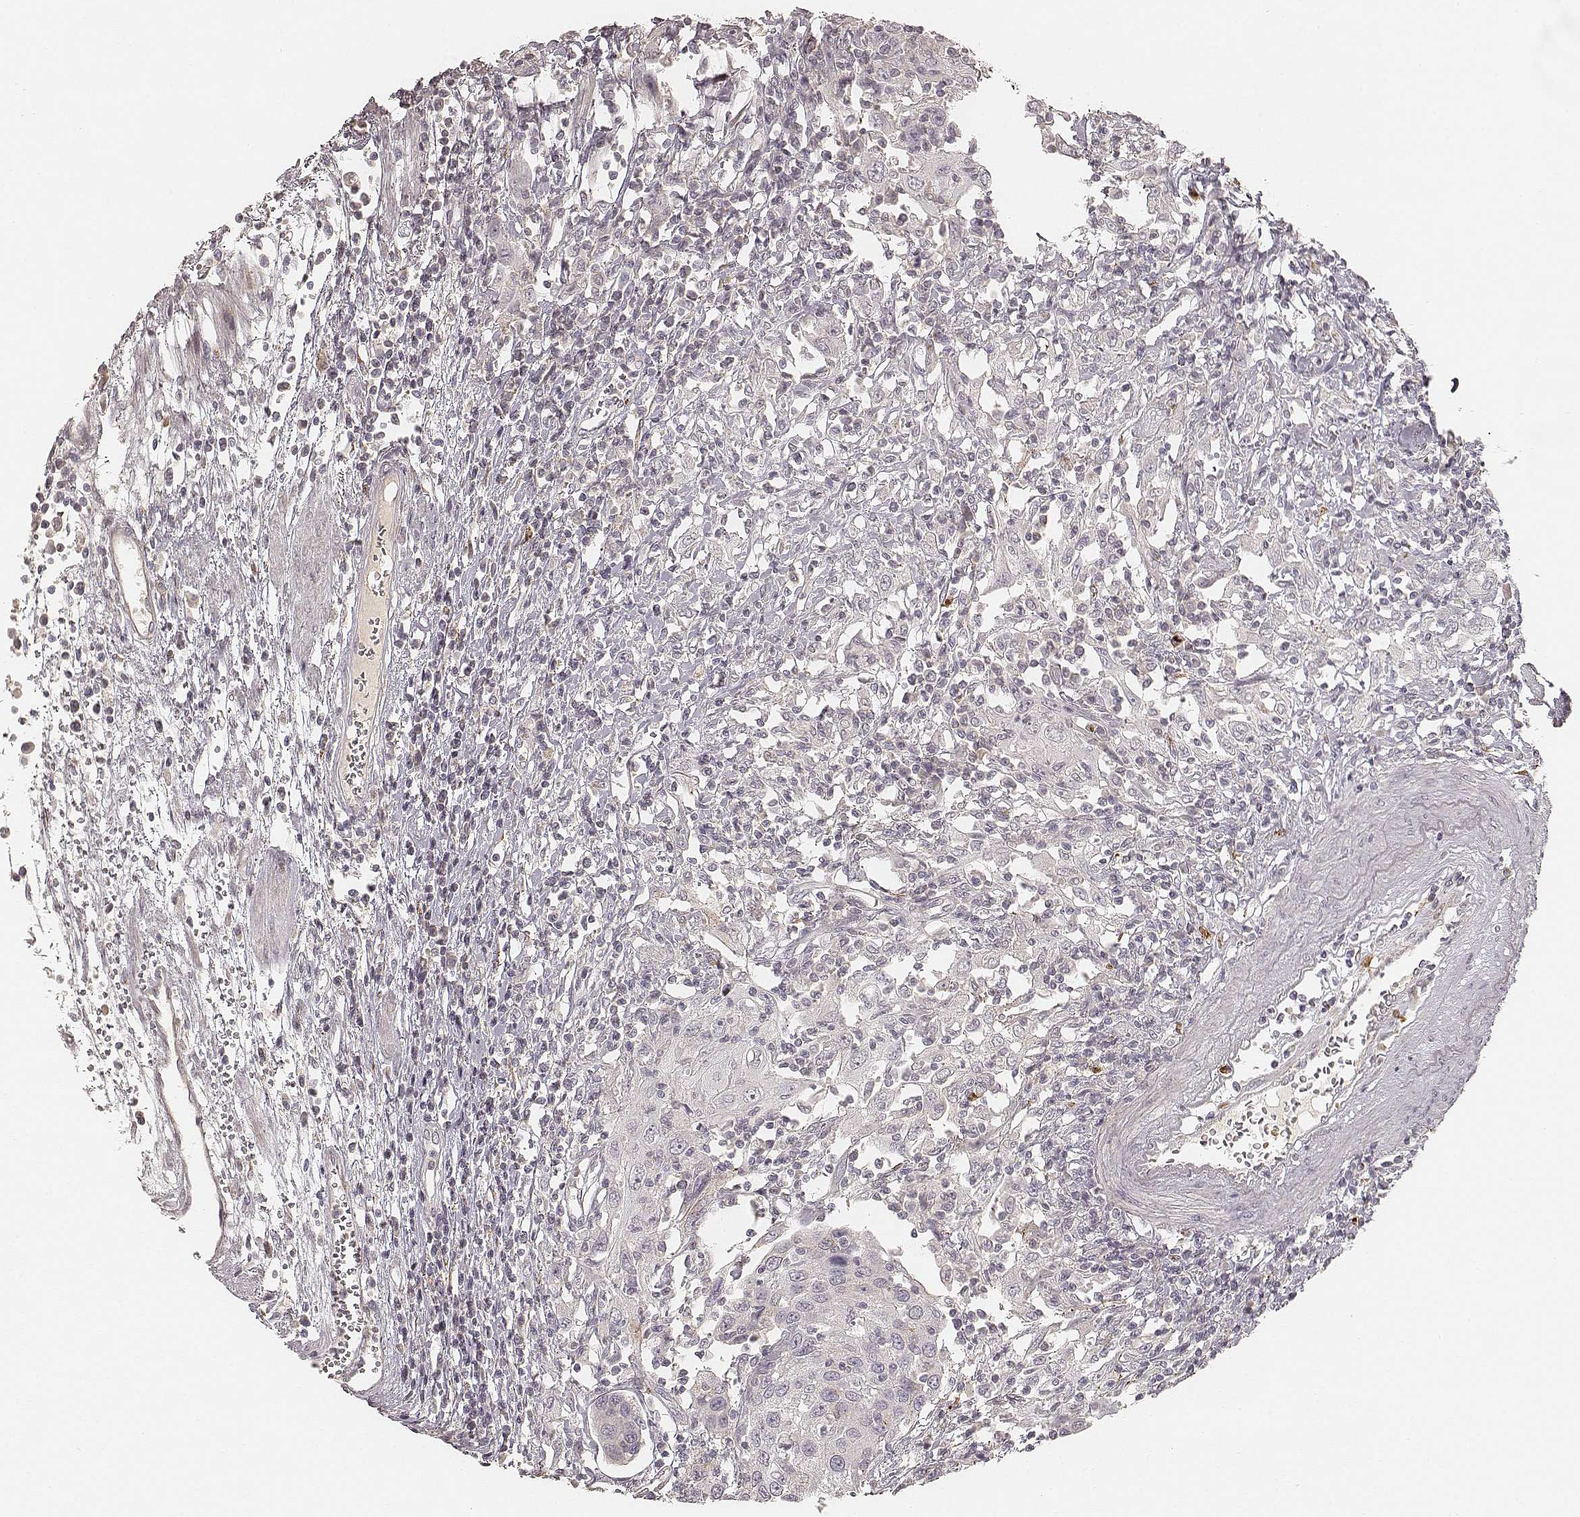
{"staining": {"intensity": "moderate", "quantity": "<25%", "location": "cytoplasmic/membranous"}, "tissue": "urothelial cancer", "cell_type": "Tumor cells", "image_type": "cancer", "snomed": [{"axis": "morphology", "description": "Urothelial carcinoma, High grade"}, {"axis": "topography", "description": "Urinary bladder"}], "caption": "This photomicrograph demonstrates urothelial carcinoma (high-grade) stained with immunohistochemistry to label a protein in brown. The cytoplasmic/membranous of tumor cells show moderate positivity for the protein. Nuclei are counter-stained blue.", "gene": "GORASP2", "patient": {"sex": "female", "age": 85}}